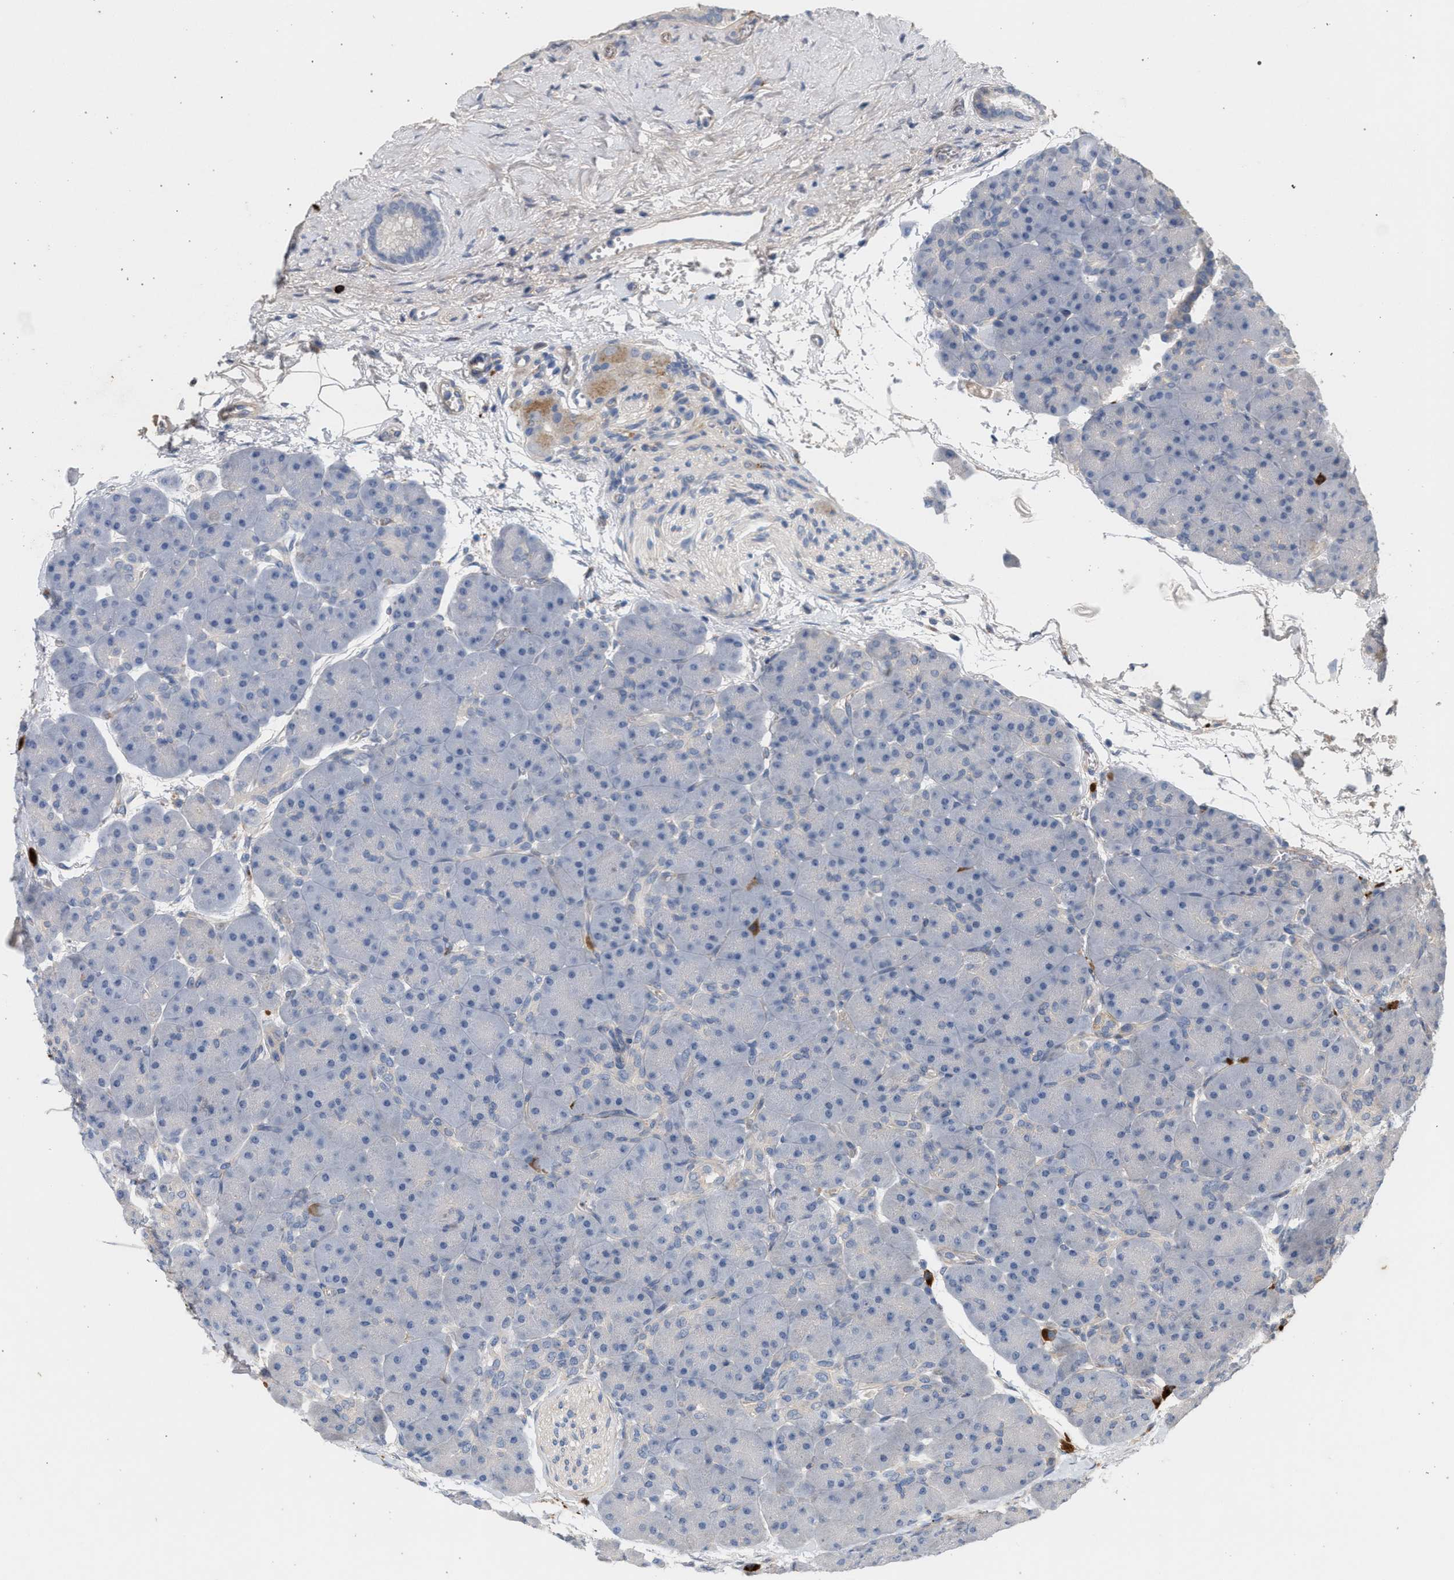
{"staining": {"intensity": "negative", "quantity": "none", "location": "none"}, "tissue": "pancreas", "cell_type": "Exocrine glandular cells", "image_type": "normal", "snomed": [{"axis": "morphology", "description": "Normal tissue, NOS"}, {"axis": "topography", "description": "Pancreas"}], "caption": "DAB immunohistochemical staining of normal pancreas demonstrates no significant positivity in exocrine glandular cells. (Stains: DAB (3,3'-diaminobenzidine) IHC with hematoxylin counter stain, Microscopy: brightfield microscopy at high magnification).", "gene": "MAMDC2", "patient": {"sex": "male", "age": 66}}